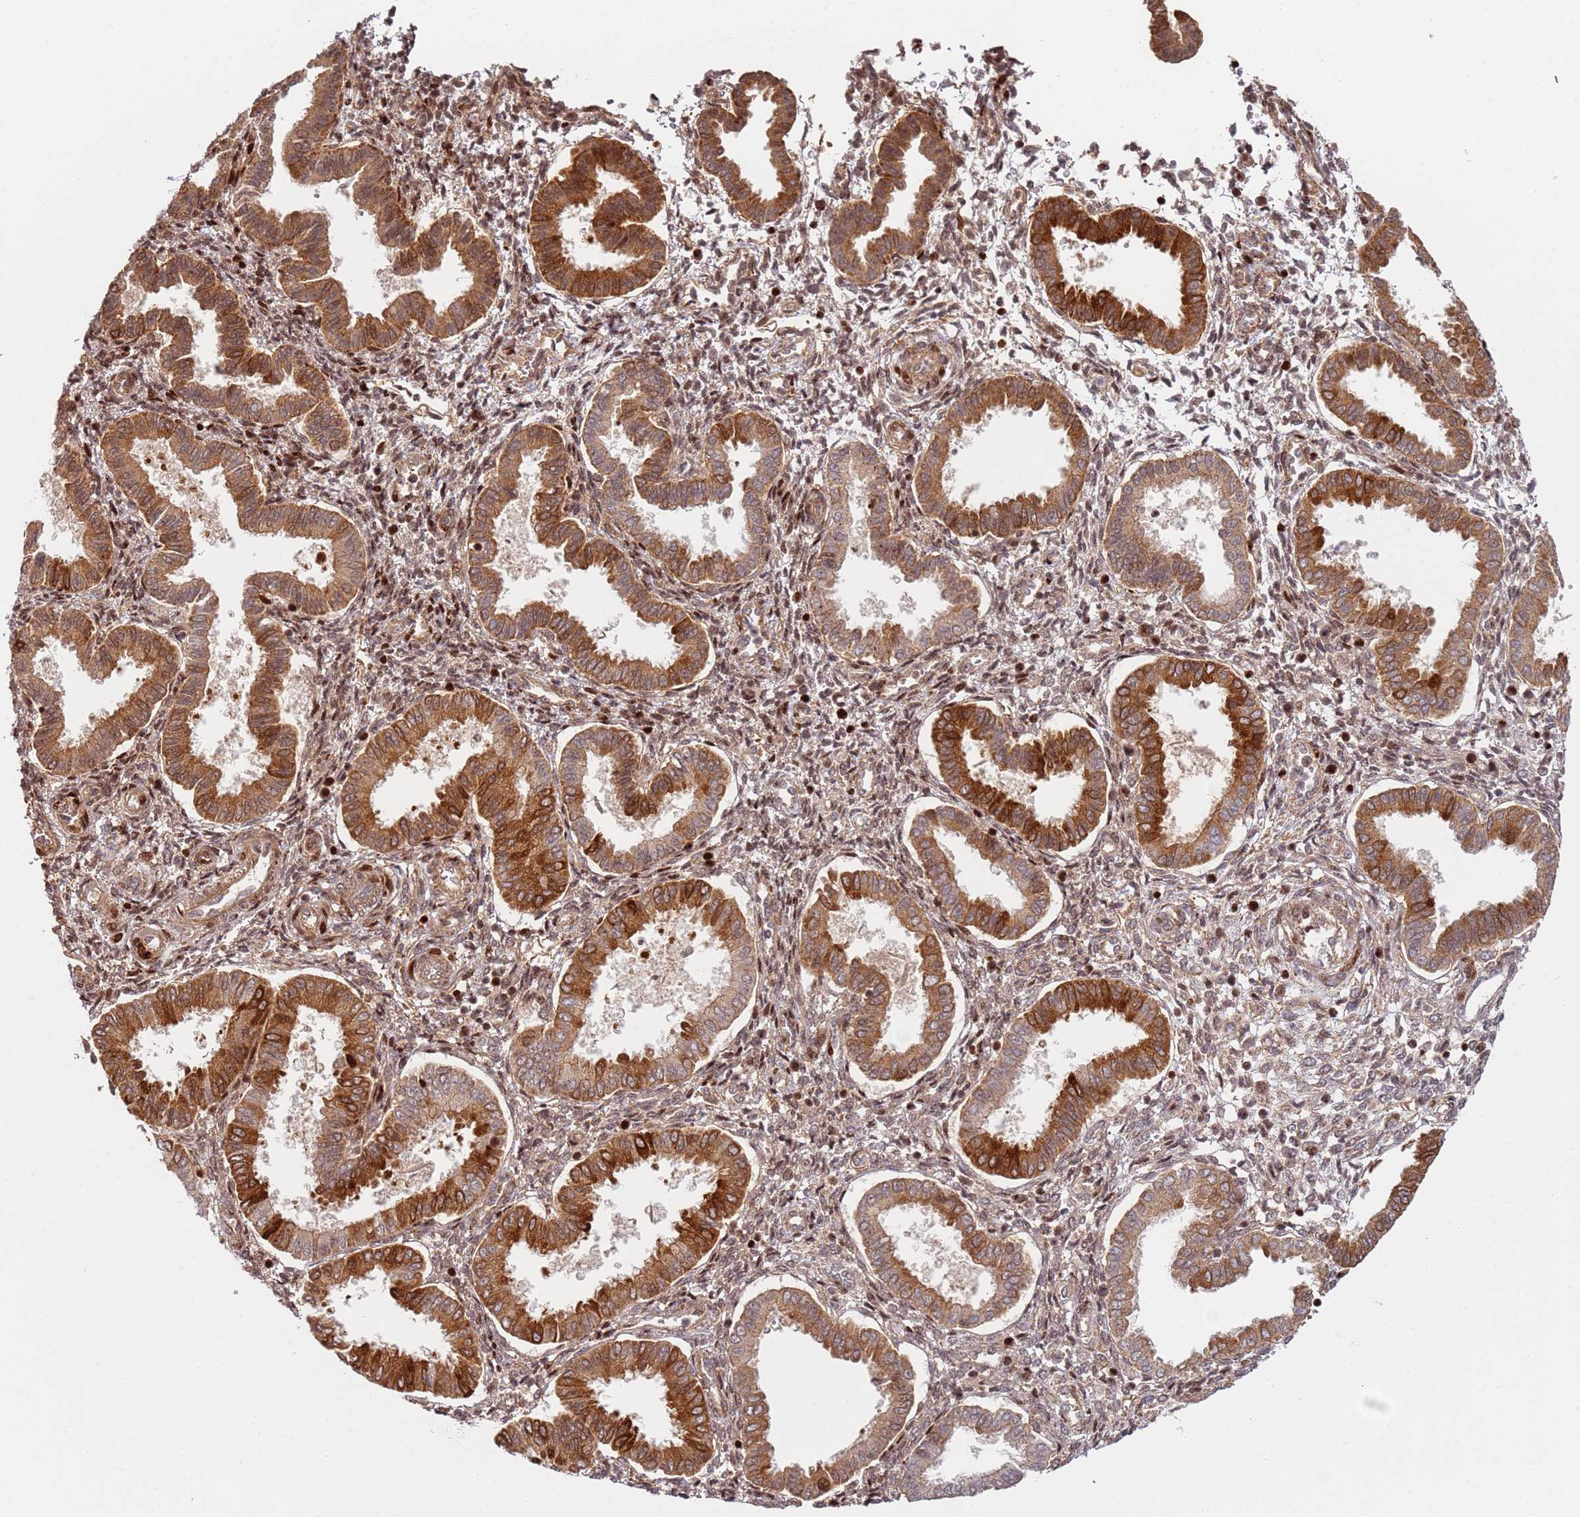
{"staining": {"intensity": "strong", "quantity": "25%-75%", "location": "cytoplasmic/membranous,nuclear"}, "tissue": "endometrium", "cell_type": "Cells in endometrial stroma", "image_type": "normal", "snomed": [{"axis": "morphology", "description": "Normal tissue, NOS"}, {"axis": "topography", "description": "Endometrium"}], "caption": "Strong cytoplasmic/membranous,nuclear staining is identified in about 25%-75% of cells in endometrial stroma in unremarkable endometrium. (brown staining indicates protein expression, while blue staining denotes nuclei).", "gene": "TMEM233", "patient": {"sex": "female", "age": 24}}